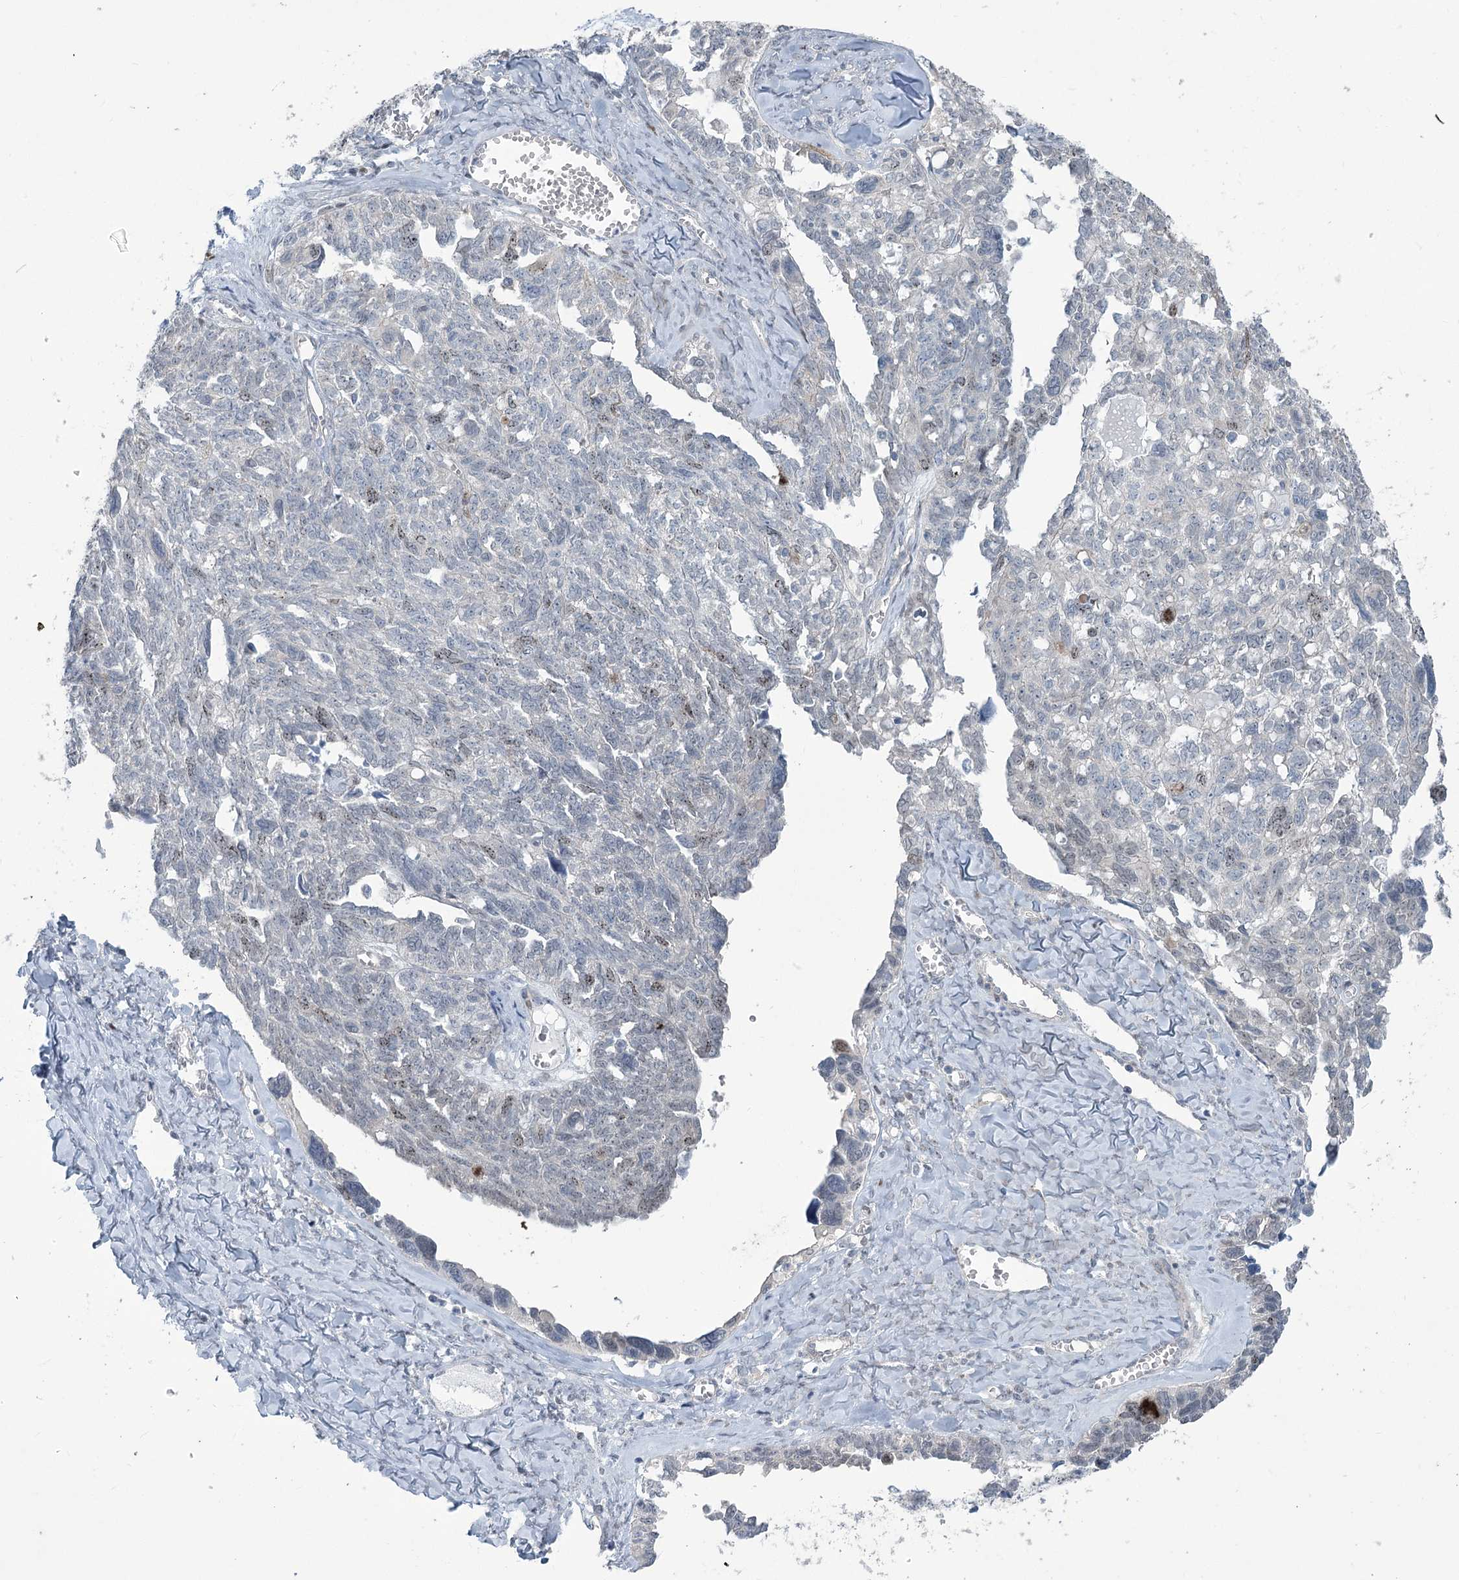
{"staining": {"intensity": "weak", "quantity": "<25%", "location": "nuclear"}, "tissue": "ovarian cancer", "cell_type": "Tumor cells", "image_type": "cancer", "snomed": [{"axis": "morphology", "description": "Cystadenocarcinoma, serous, NOS"}, {"axis": "topography", "description": "Ovary"}], "caption": "High magnification brightfield microscopy of ovarian cancer (serous cystadenocarcinoma) stained with DAB (brown) and counterstained with hematoxylin (blue): tumor cells show no significant expression.", "gene": "ABITRAM", "patient": {"sex": "female", "age": 79}}